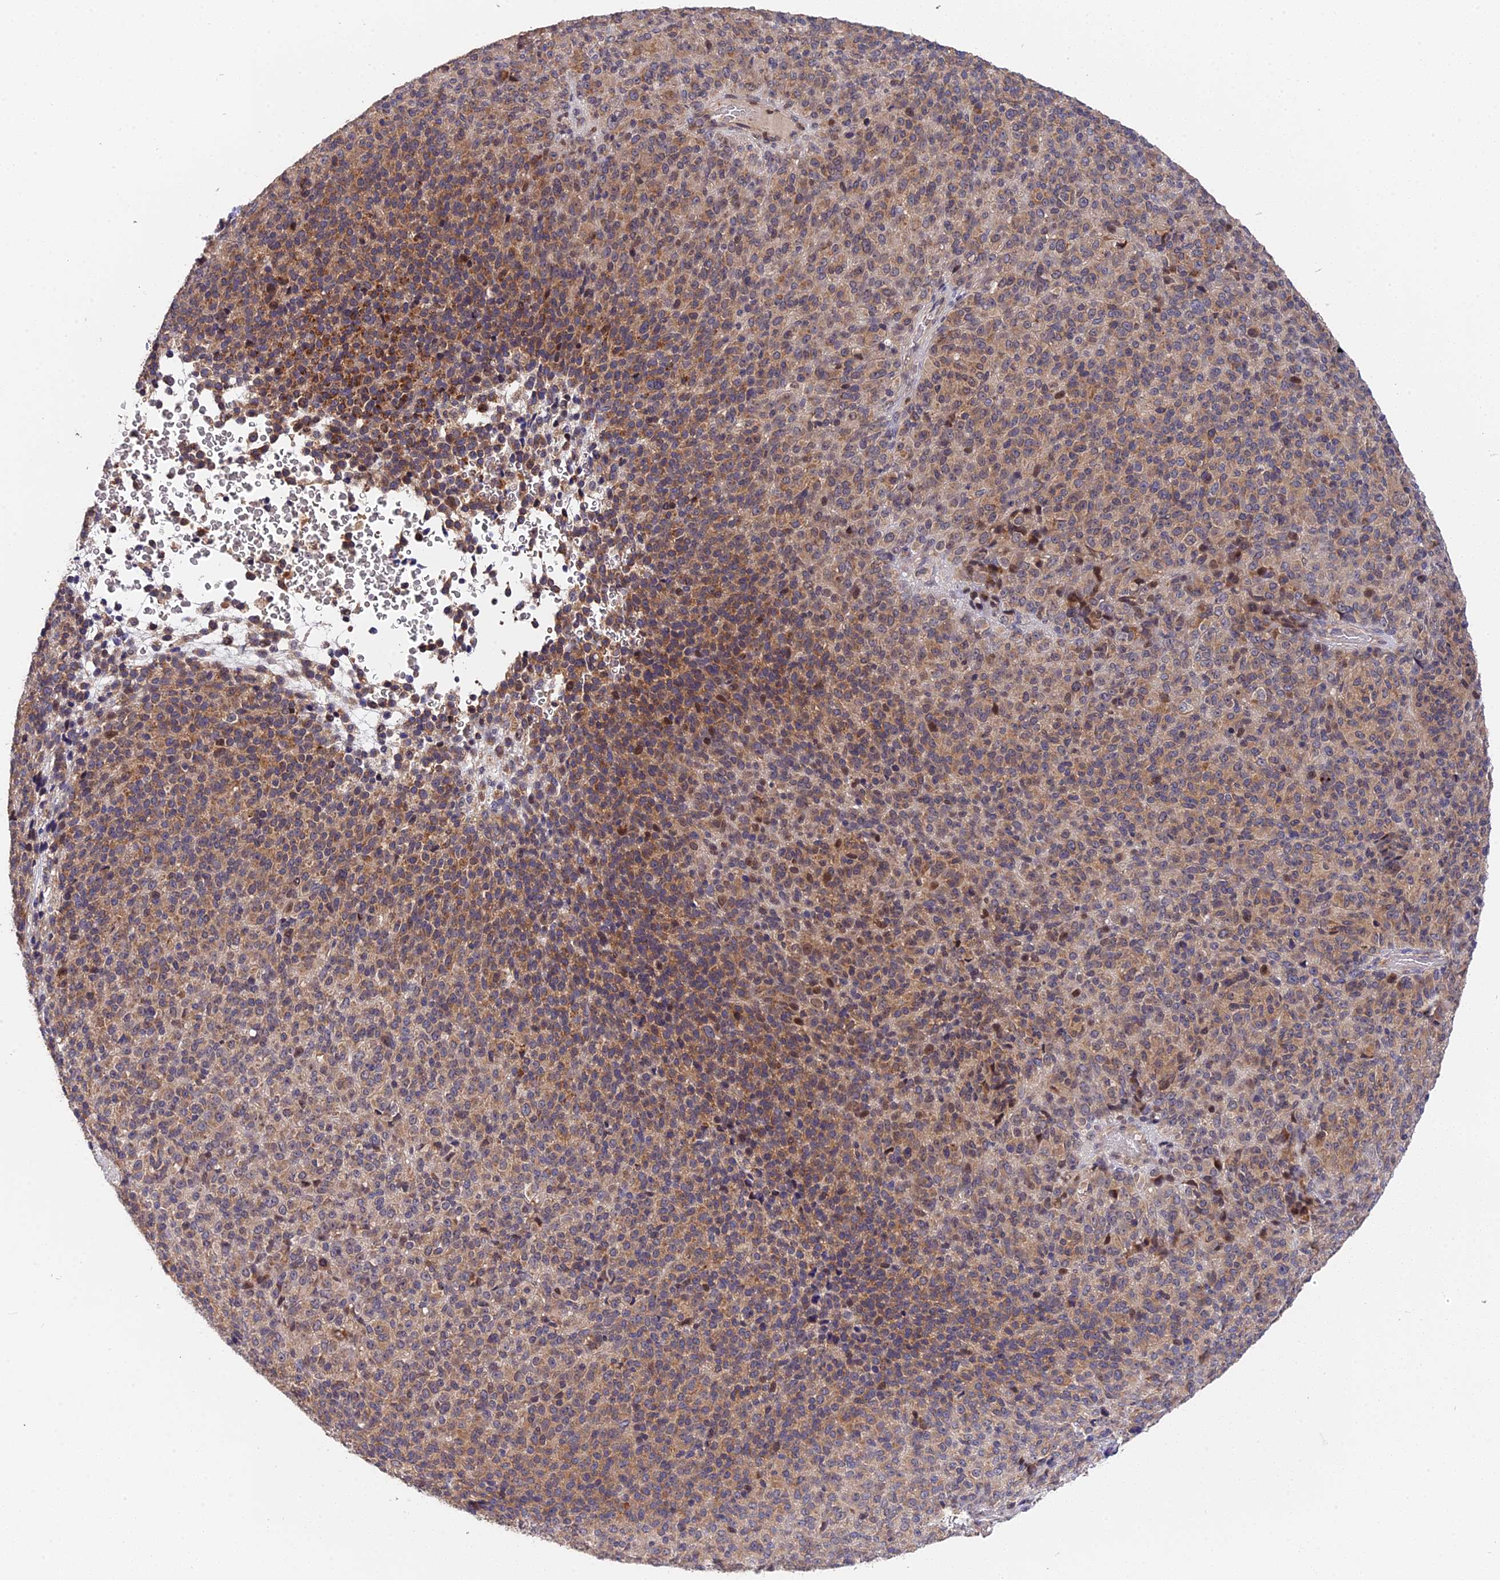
{"staining": {"intensity": "moderate", "quantity": ">75%", "location": "cytoplasmic/membranous"}, "tissue": "melanoma", "cell_type": "Tumor cells", "image_type": "cancer", "snomed": [{"axis": "morphology", "description": "Malignant melanoma, Metastatic site"}, {"axis": "topography", "description": "Brain"}], "caption": "Protein expression analysis of human malignant melanoma (metastatic site) reveals moderate cytoplasmic/membranous positivity in about >75% of tumor cells.", "gene": "TRMT1", "patient": {"sex": "female", "age": 56}}